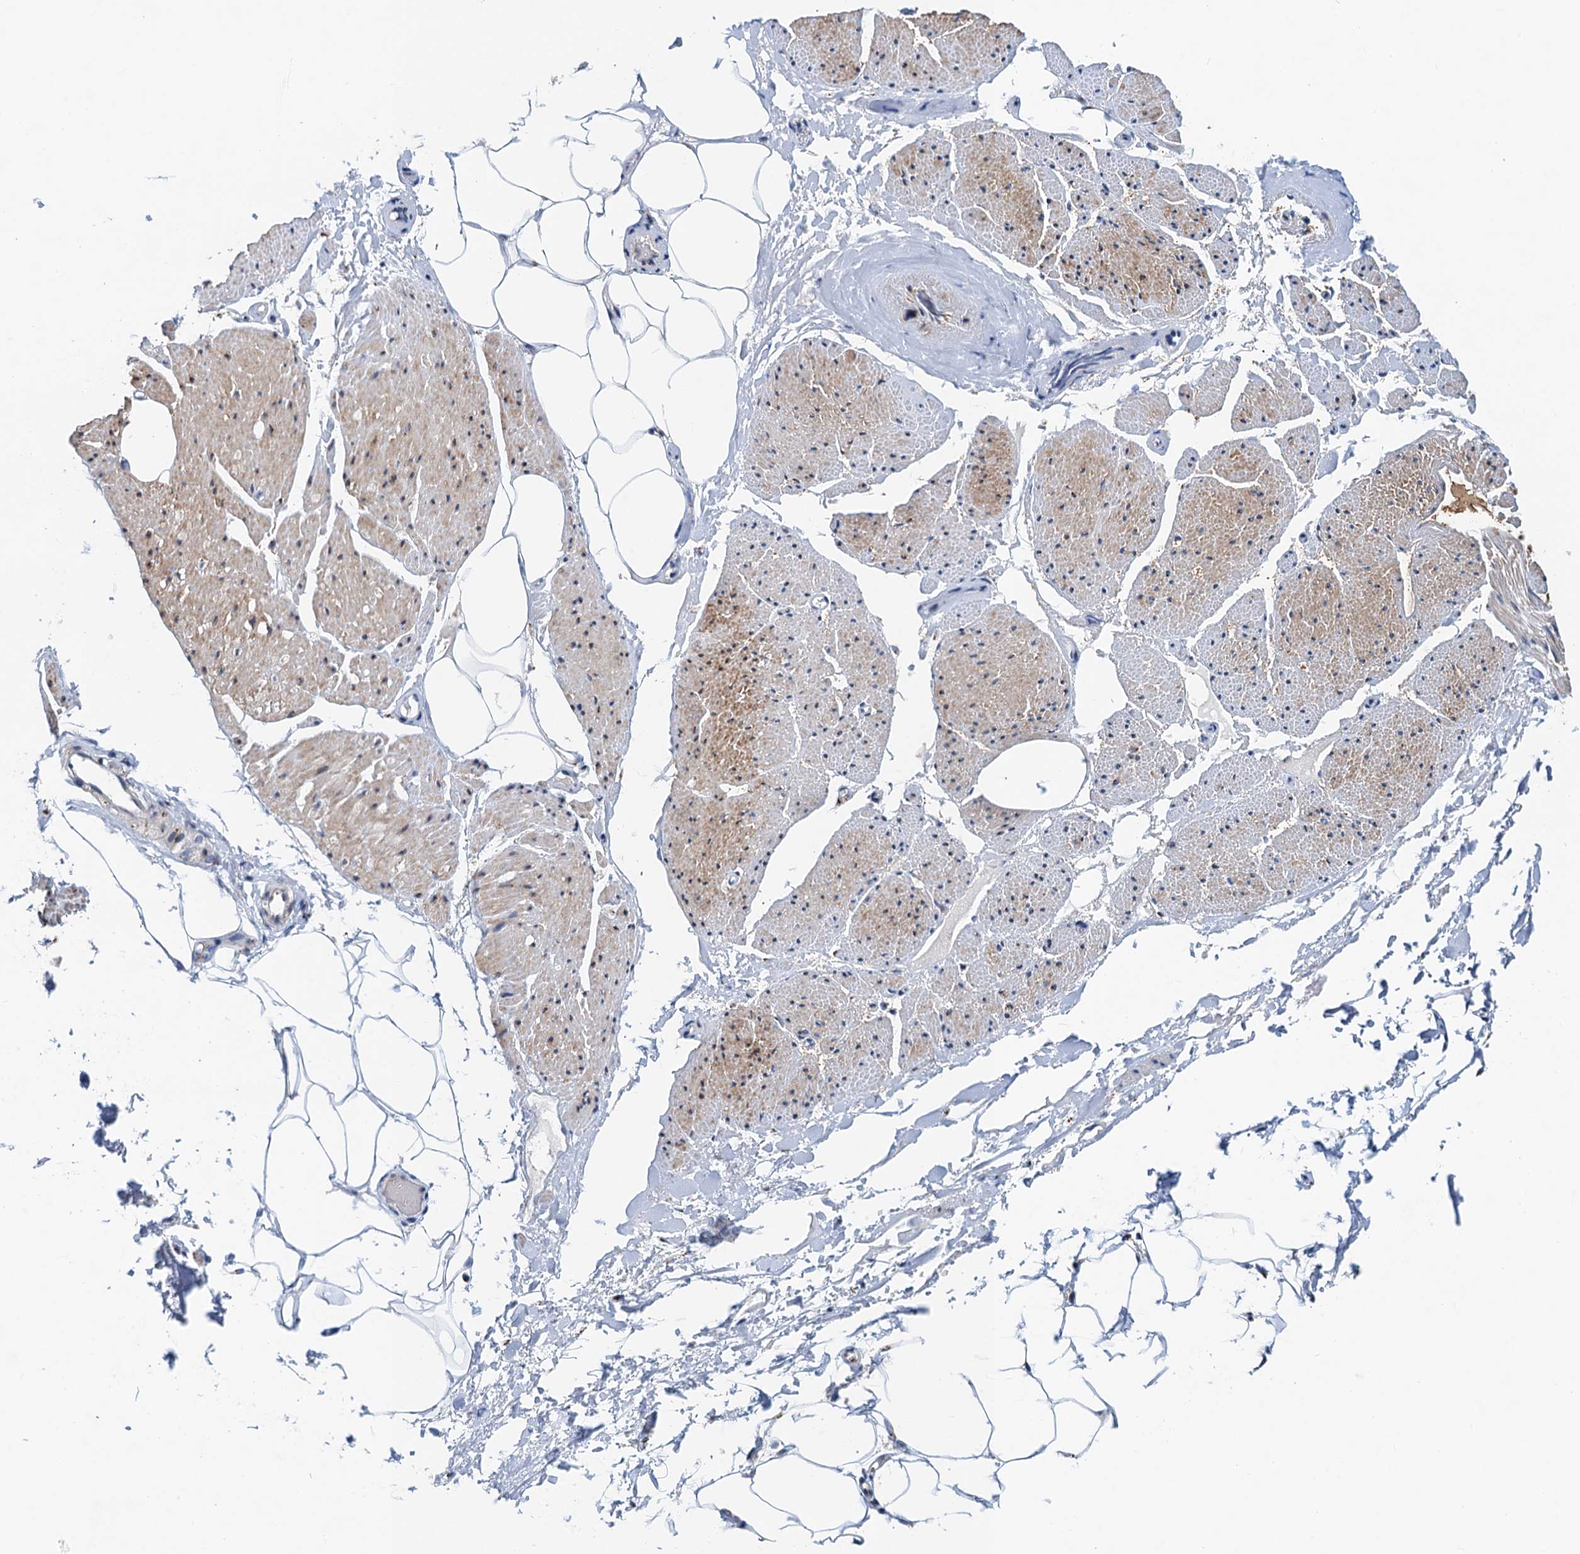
{"staining": {"intensity": "negative", "quantity": "none", "location": "none"}, "tissue": "adipose tissue", "cell_type": "Adipocytes", "image_type": "normal", "snomed": [{"axis": "morphology", "description": "Normal tissue, NOS"}, {"axis": "morphology", "description": "Adenocarcinoma, Low grade"}, {"axis": "topography", "description": "Prostate"}, {"axis": "topography", "description": "Peripheral nerve tissue"}], "caption": "Immunohistochemistry (IHC) image of normal adipose tissue: adipose tissue stained with DAB reveals no significant protein staining in adipocytes. The staining was performed using DAB (3,3'-diaminobenzidine) to visualize the protein expression in brown, while the nuclei were stained in blue with hematoxylin (Magnification: 20x).", "gene": "NBEA", "patient": {"sex": "male", "age": 63}}